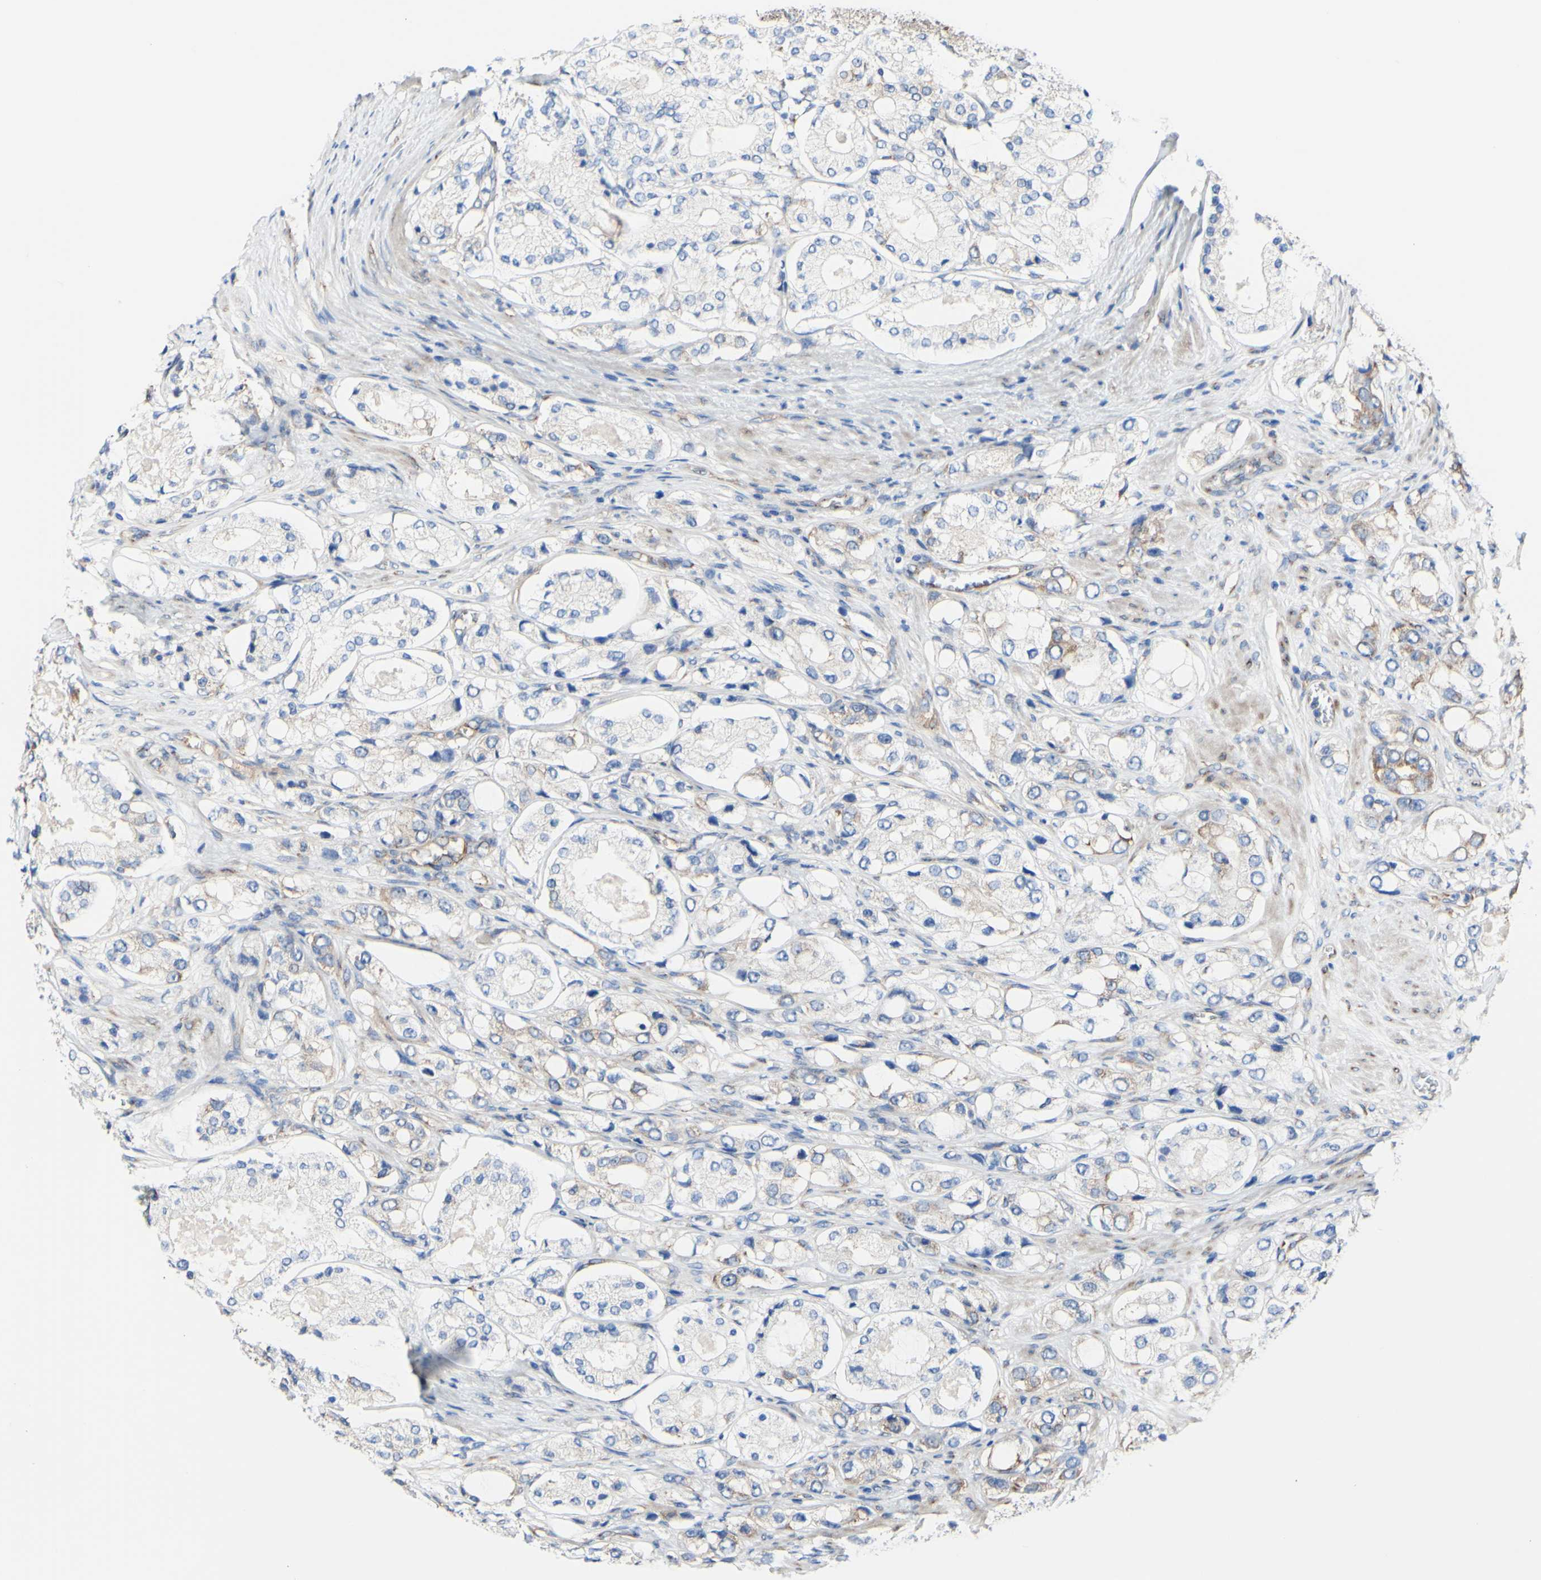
{"staining": {"intensity": "weak", "quantity": "25%-75%", "location": "cytoplasmic/membranous"}, "tissue": "prostate cancer", "cell_type": "Tumor cells", "image_type": "cancer", "snomed": [{"axis": "morphology", "description": "Adenocarcinoma, High grade"}, {"axis": "topography", "description": "Prostate"}], "caption": "A brown stain labels weak cytoplasmic/membranous staining of a protein in human high-grade adenocarcinoma (prostate) tumor cells.", "gene": "LRIG3", "patient": {"sex": "male", "age": 65}}